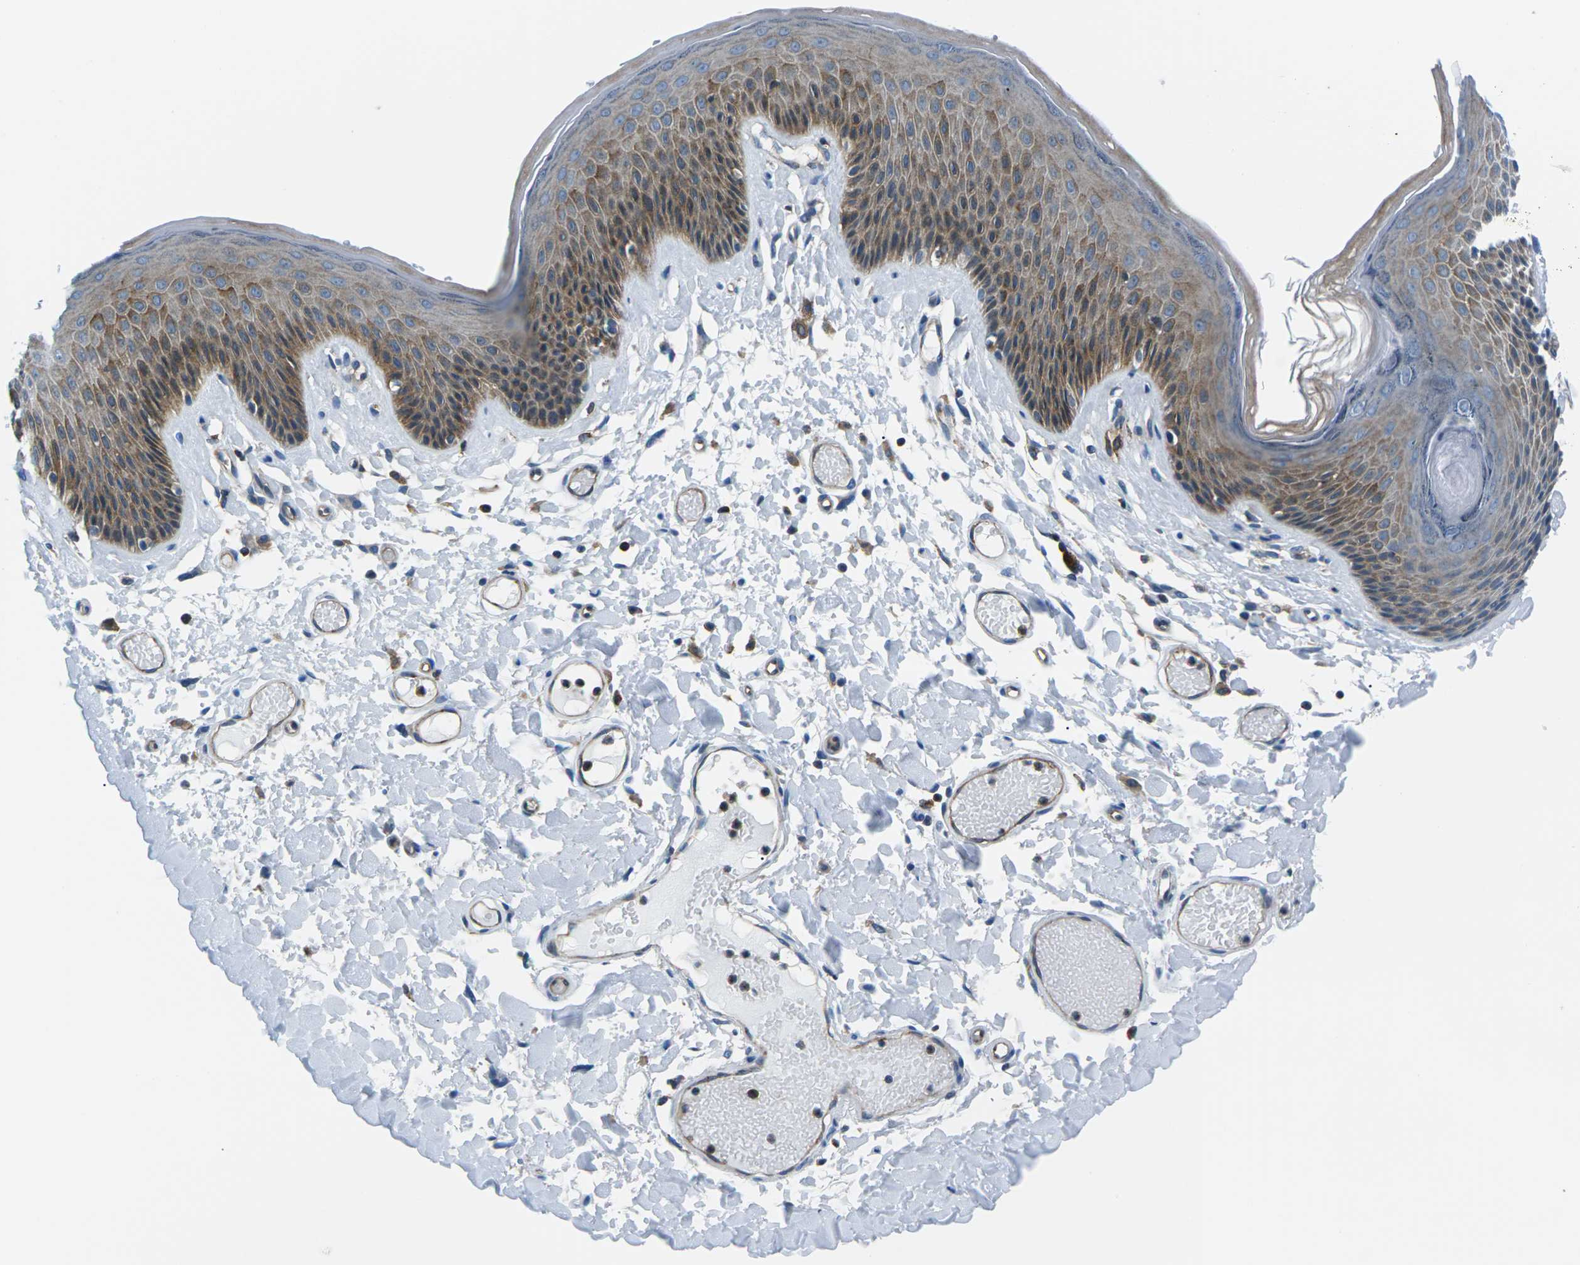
{"staining": {"intensity": "moderate", "quantity": "25%-75%", "location": "cytoplasmic/membranous"}, "tissue": "skin", "cell_type": "Epidermal cells", "image_type": "normal", "snomed": [{"axis": "morphology", "description": "Normal tissue, NOS"}, {"axis": "topography", "description": "Vulva"}], "caption": "Immunohistochemical staining of normal human skin reveals medium levels of moderate cytoplasmic/membranous staining in approximately 25%-75% of epidermal cells. (DAB IHC with brightfield microscopy, high magnification).", "gene": "SOCS4", "patient": {"sex": "female", "age": 73}}